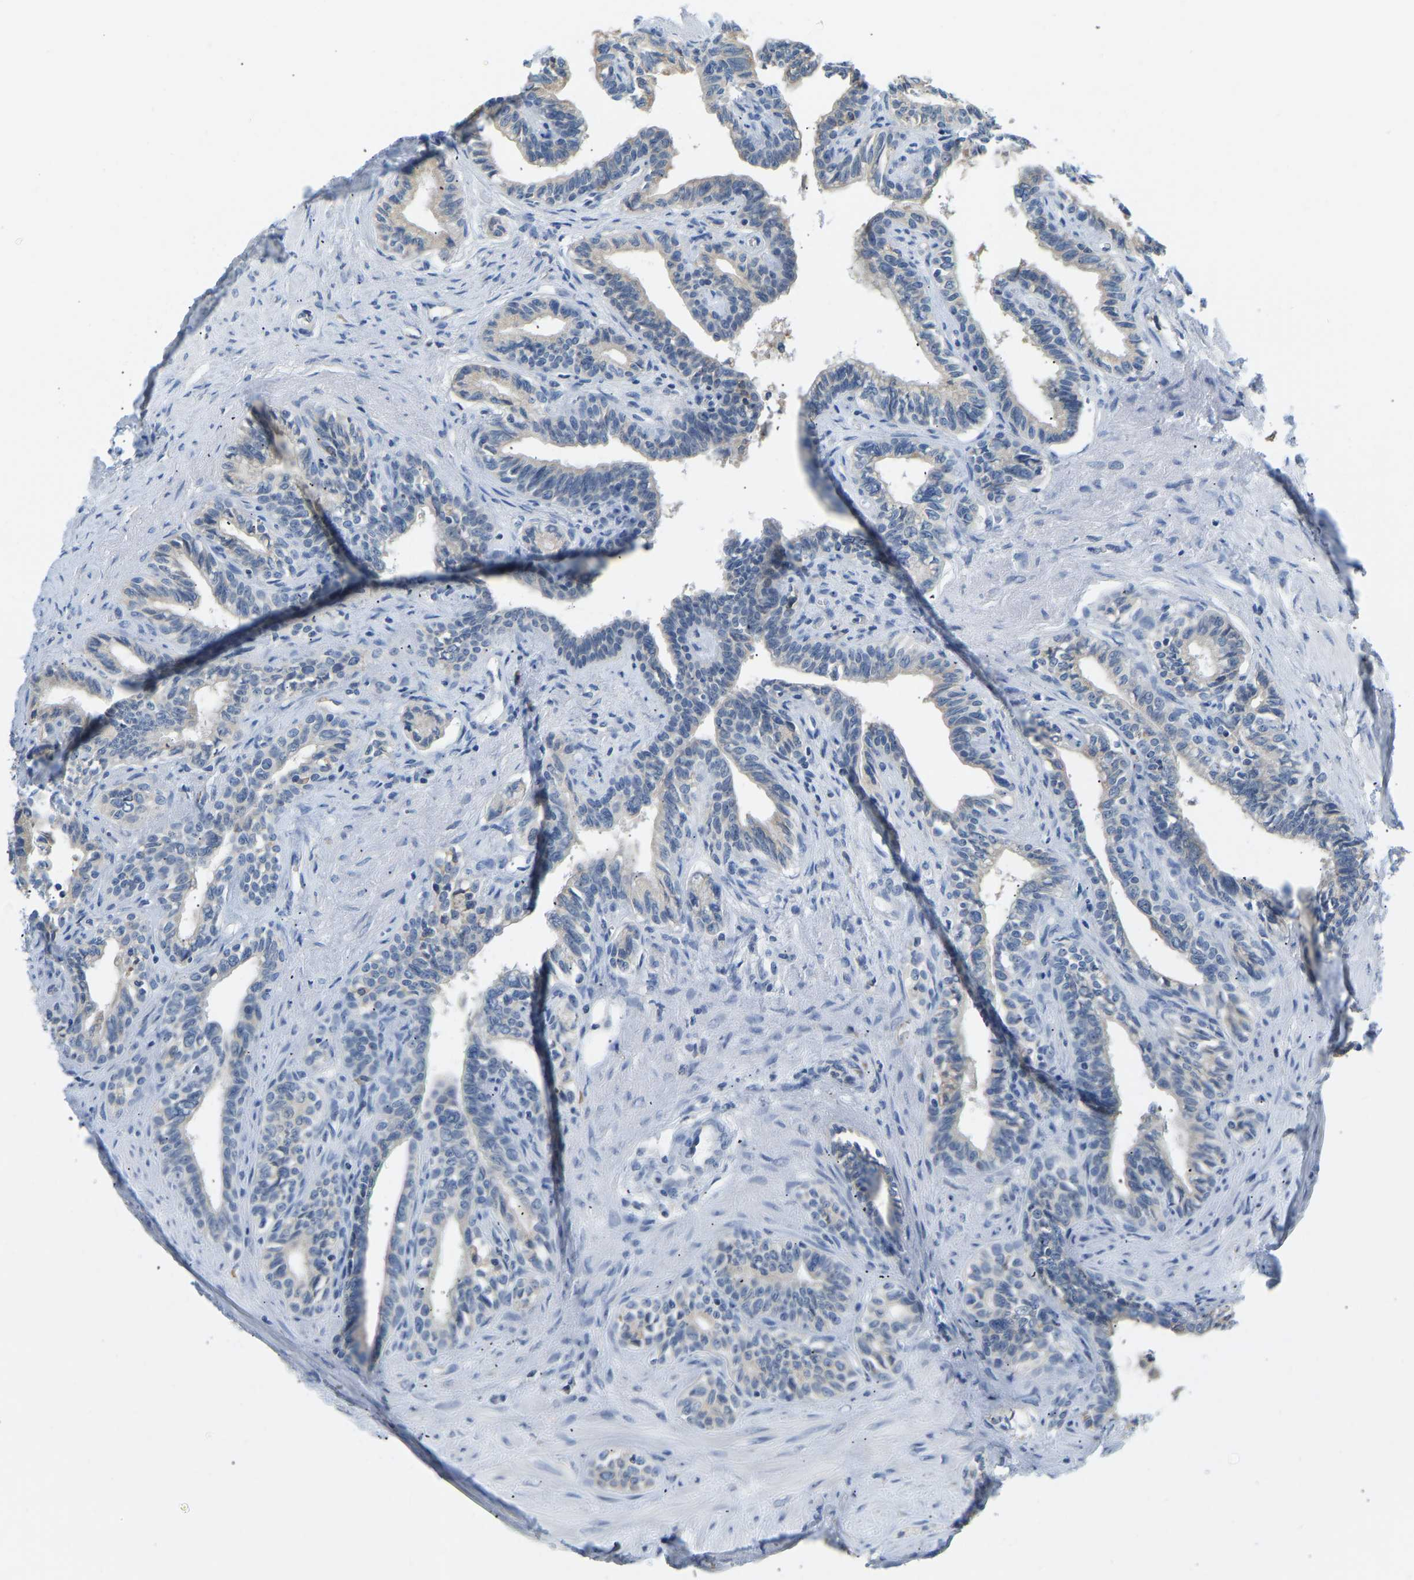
{"staining": {"intensity": "negative", "quantity": "none", "location": "none"}, "tissue": "seminal vesicle", "cell_type": "Glandular cells", "image_type": "normal", "snomed": [{"axis": "morphology", "description": "Normal tissue, NOS"}, {"axis": "morphology", "description": "Adenocarcinoma, High grade"}, {"axis": "topography", "description": "Prostate"}, {"axis": "topography", "description": "Seminal veicle"}], "caption": "This is an immunohistochemistry (IHC) image of normal seminal vesicle. There is no expression in glandular cells.", "gene": "VRK1", "patient": {"sex": "male", "age": 55}}